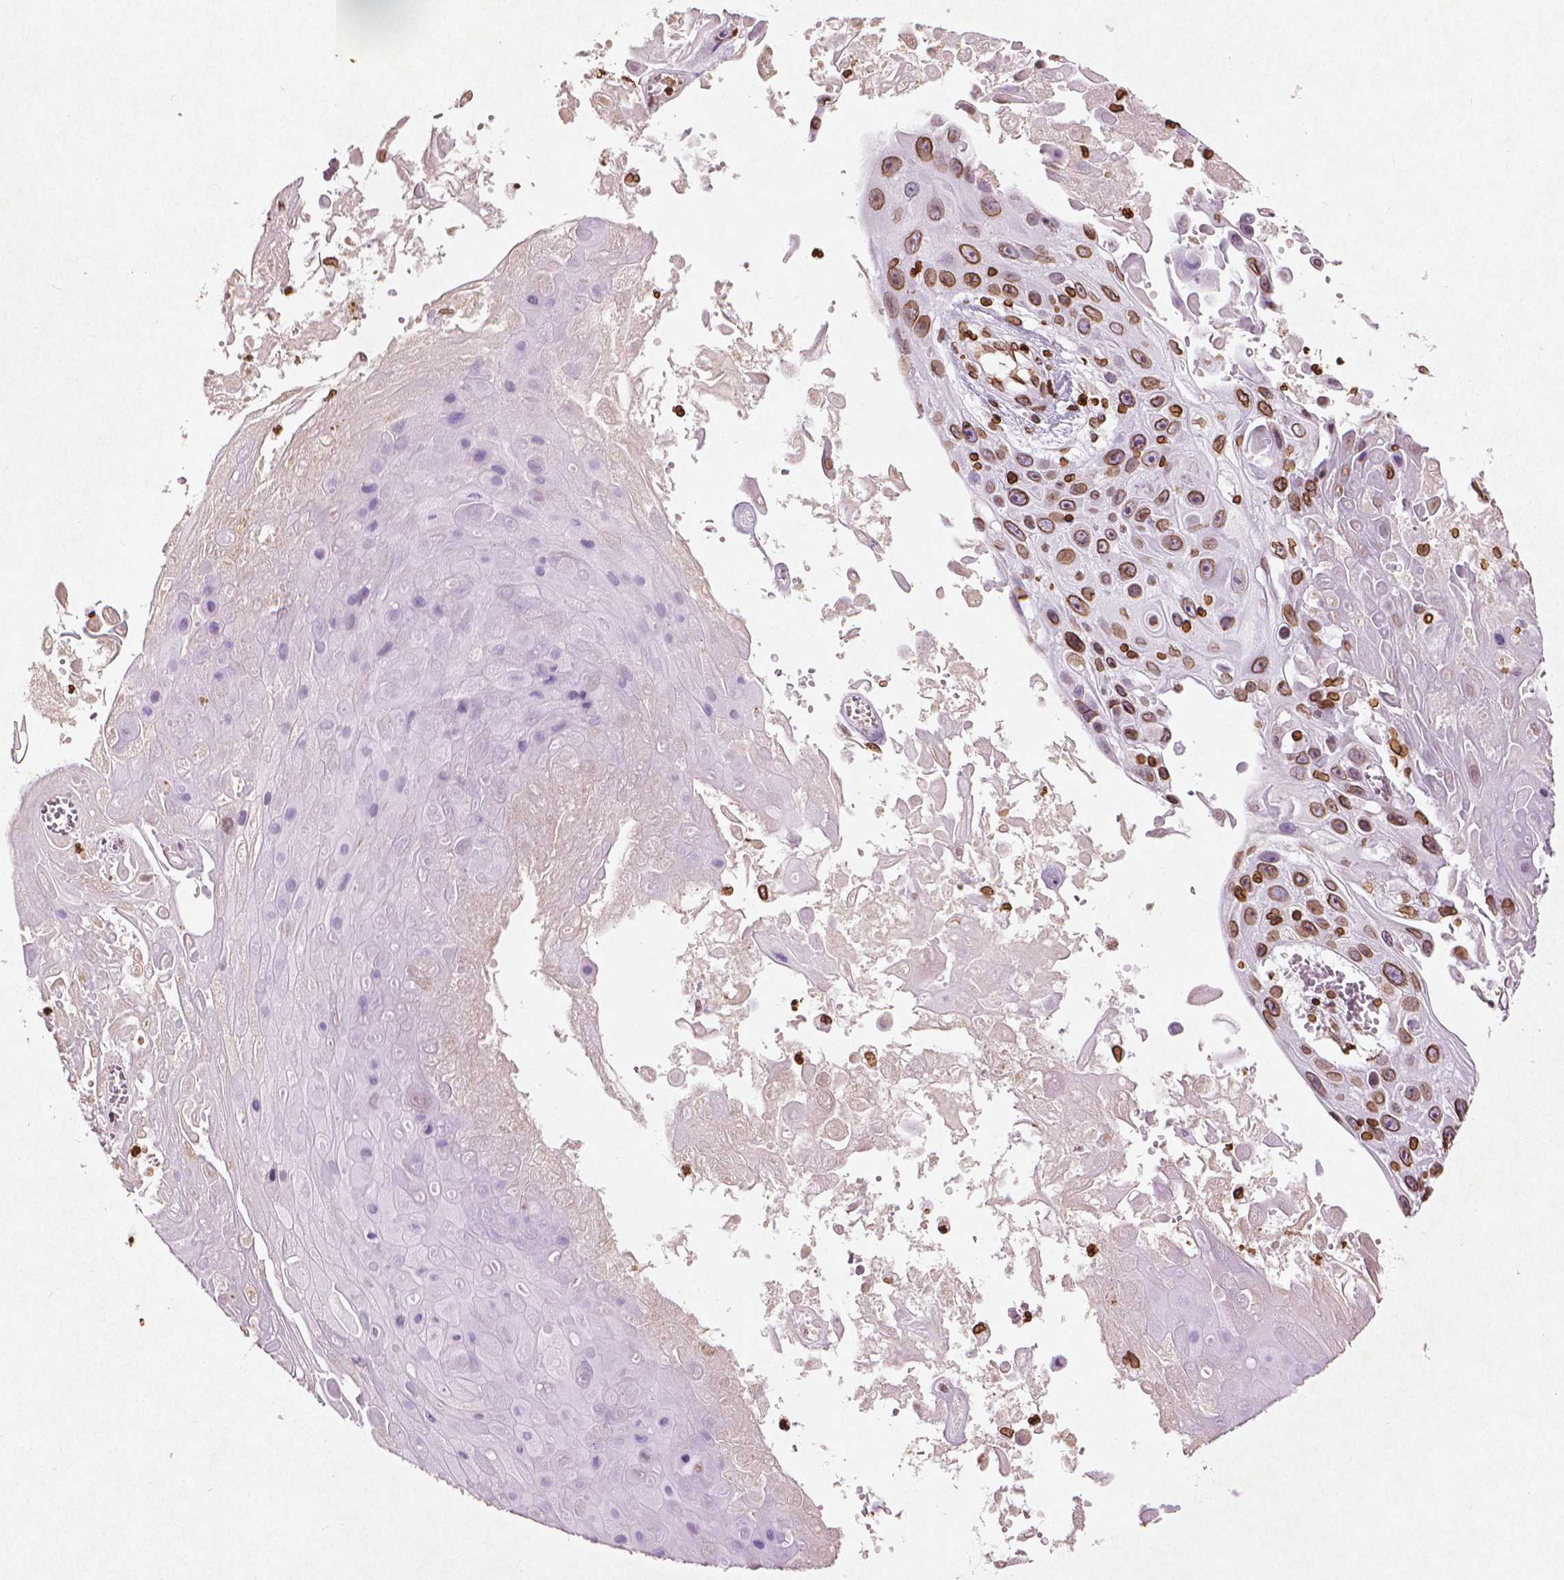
{"staining": {"intensity": "strong", "quantity": ">75%", "location": "cytoplasmic/membranous,nuclear"}, "tissue": "skin cancer", "cell_type": "Tumor cells", "image_type": "cancer", "snomed": [{"axis": "morphology", "description": "Squamous cell carcinoma, NOS"}, {"axis": "topography", "description": "Skin"}], "caption": "Protein expression analysis of skin cancer exhibits strong cytoplasmic/membranous and nuclear staining in about >75% of tumor cells.", "gene": "LMNB1", "patient": {"sex": "male", "age": 82}}